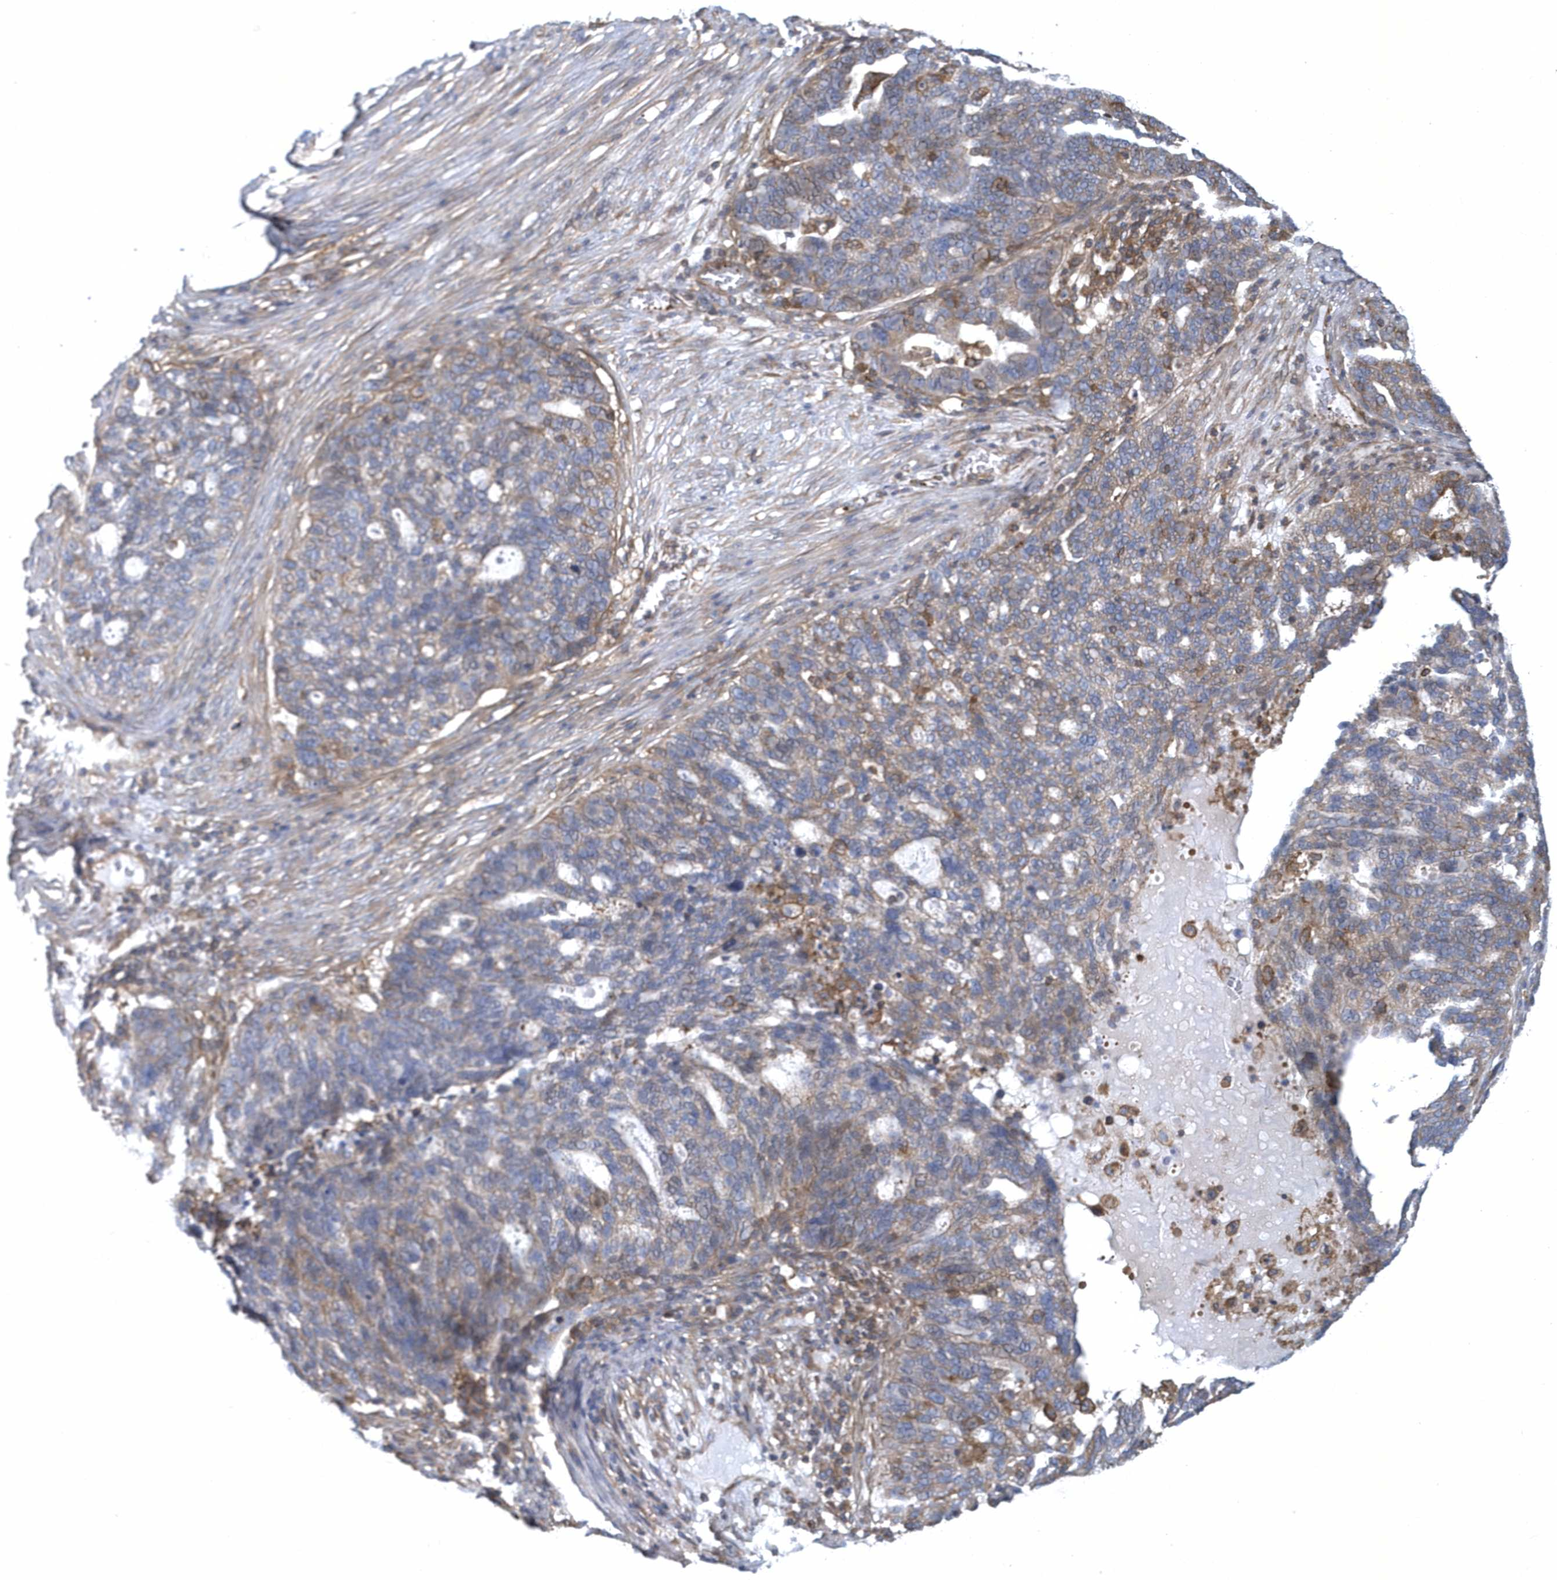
{"staining": {"intensity": "moderate", "quantity": "<25%", "location": "cytoplasmic/membranous"}, "tissue": "ovarian cancer", "cell_type": "Tumor cells", "image_type": "cancer", "snomed": [{"axis": "morphology", "description": "Cystadenocarcinoma, serous, NOS"}, {"axis": "topography", "description": "Ovary"}], "caption": "A micrograph showing moderate cytoplasmic/membranous positivity in approximately <25% of tumor cells in serous cystadenocarcinoma (ovarian), as visualized by brown immunohistochemical staining.", "gene": "ARAP2", "patient": {"sex": "female", "age": 59}}